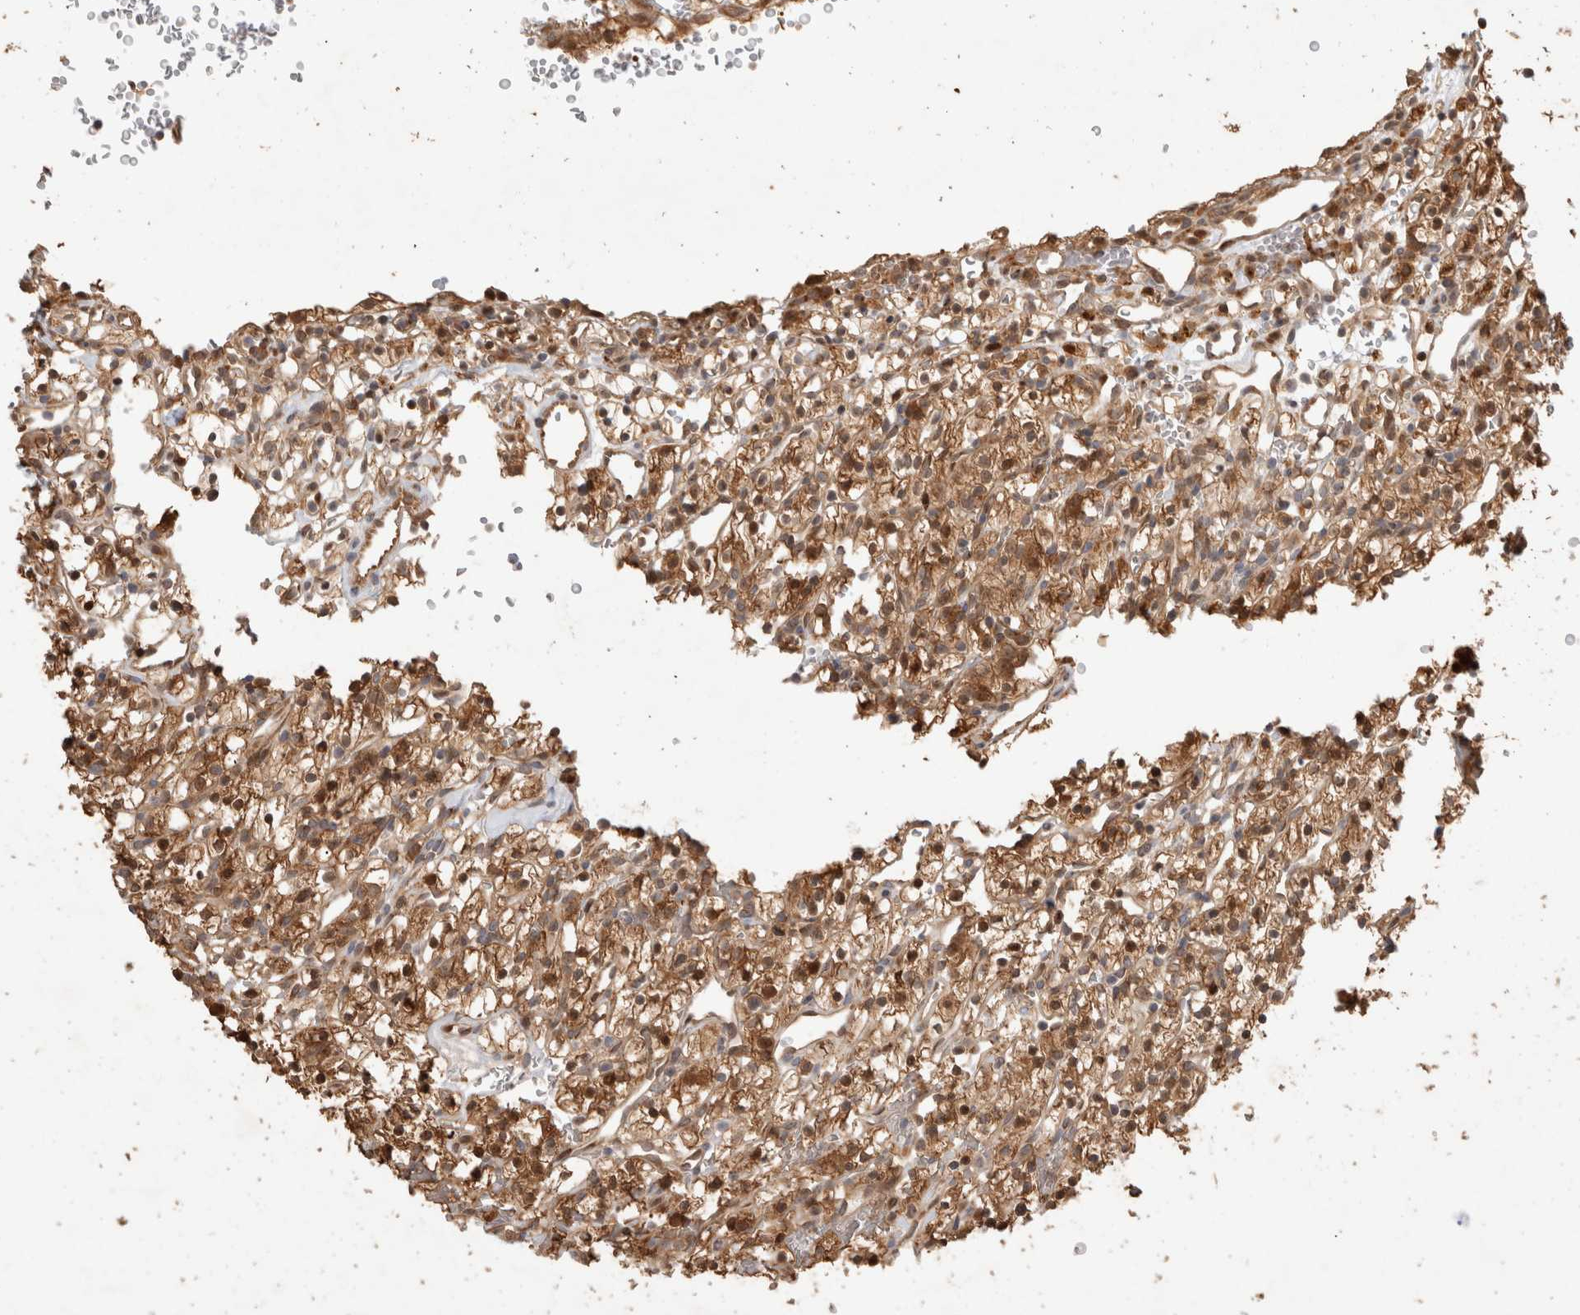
{"staining": {"intensity": "strong", "quantity": ">75%", "location": "cytoplasmic/membranous,nuclear"}, "tissue": "renal cancer", "cell_type": "Tumor cells", "image_type": "cancer", "snomed": [{"axis": "morphology", "description": "Adenocarcinoma, NOS"}, {"axis": "topography", "description": "Kidney"}], "caption": "Tumor cells show strong cytoplasmic/membranous and nuclear staining in approximately >75% of cells in renal cancer (adenocarcinoma).", "gene": "OTUD6B", "patient": {"sex": "female", "age": 57}}